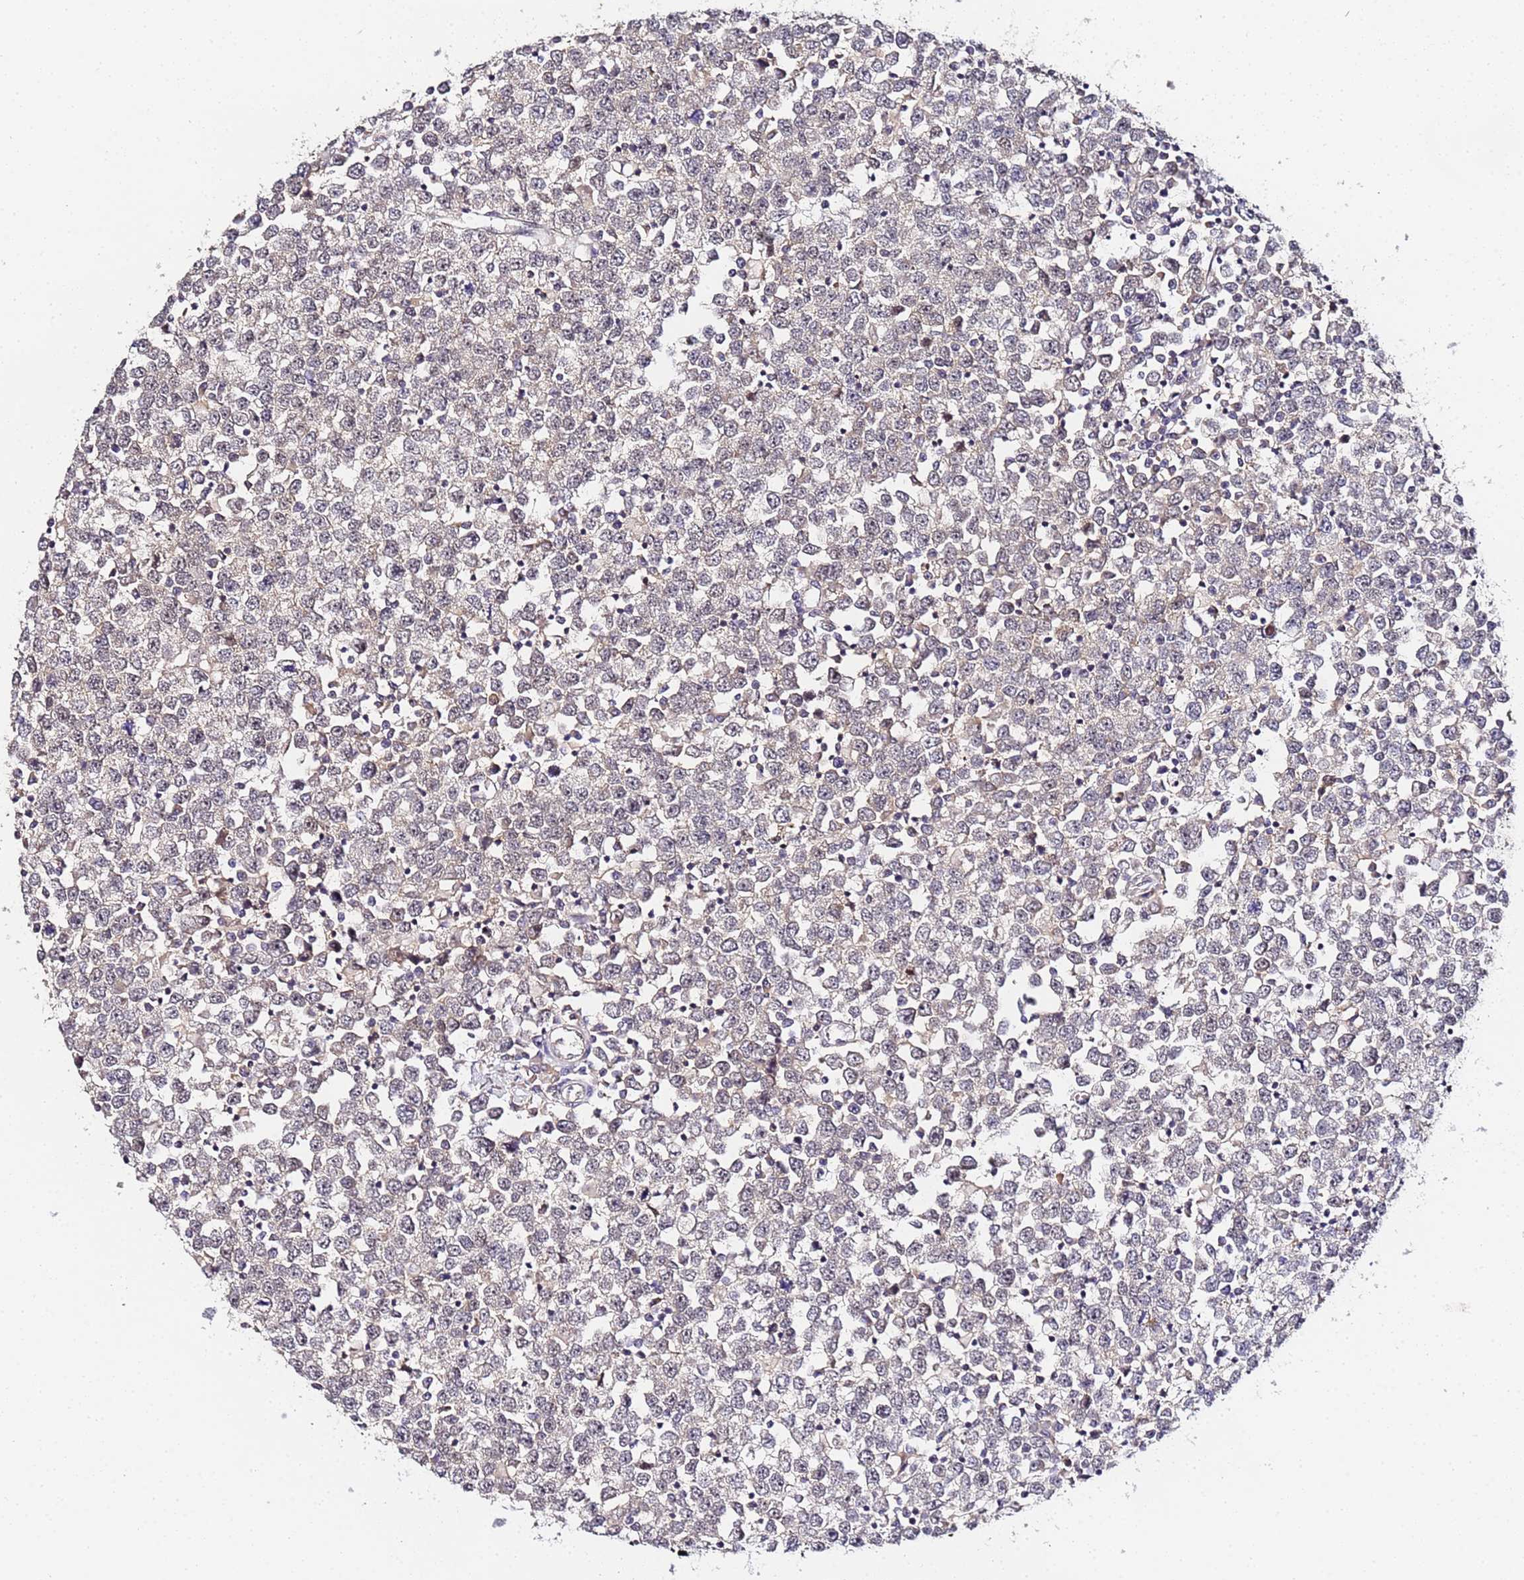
{"staining": {"intensity": "moderate", "quantity": "25%-75%", "location": "nuclear"}, "tissue": "testis cancer", "cell_type": "Tumor cells", "image_type": "cancer", "snomed": [{"axis": "morphology", "description": "Seminoma, NOS"}, {"axis": "topography", "description": "Testis"}], "caption": "IHC (DAB) staining of human testis cancer demonstrates moderate nuclear protein expression in approximately 25%-75% of tumor cells.", "gene": "LSM3", "patient": {"sex": "male", "age": 65}}